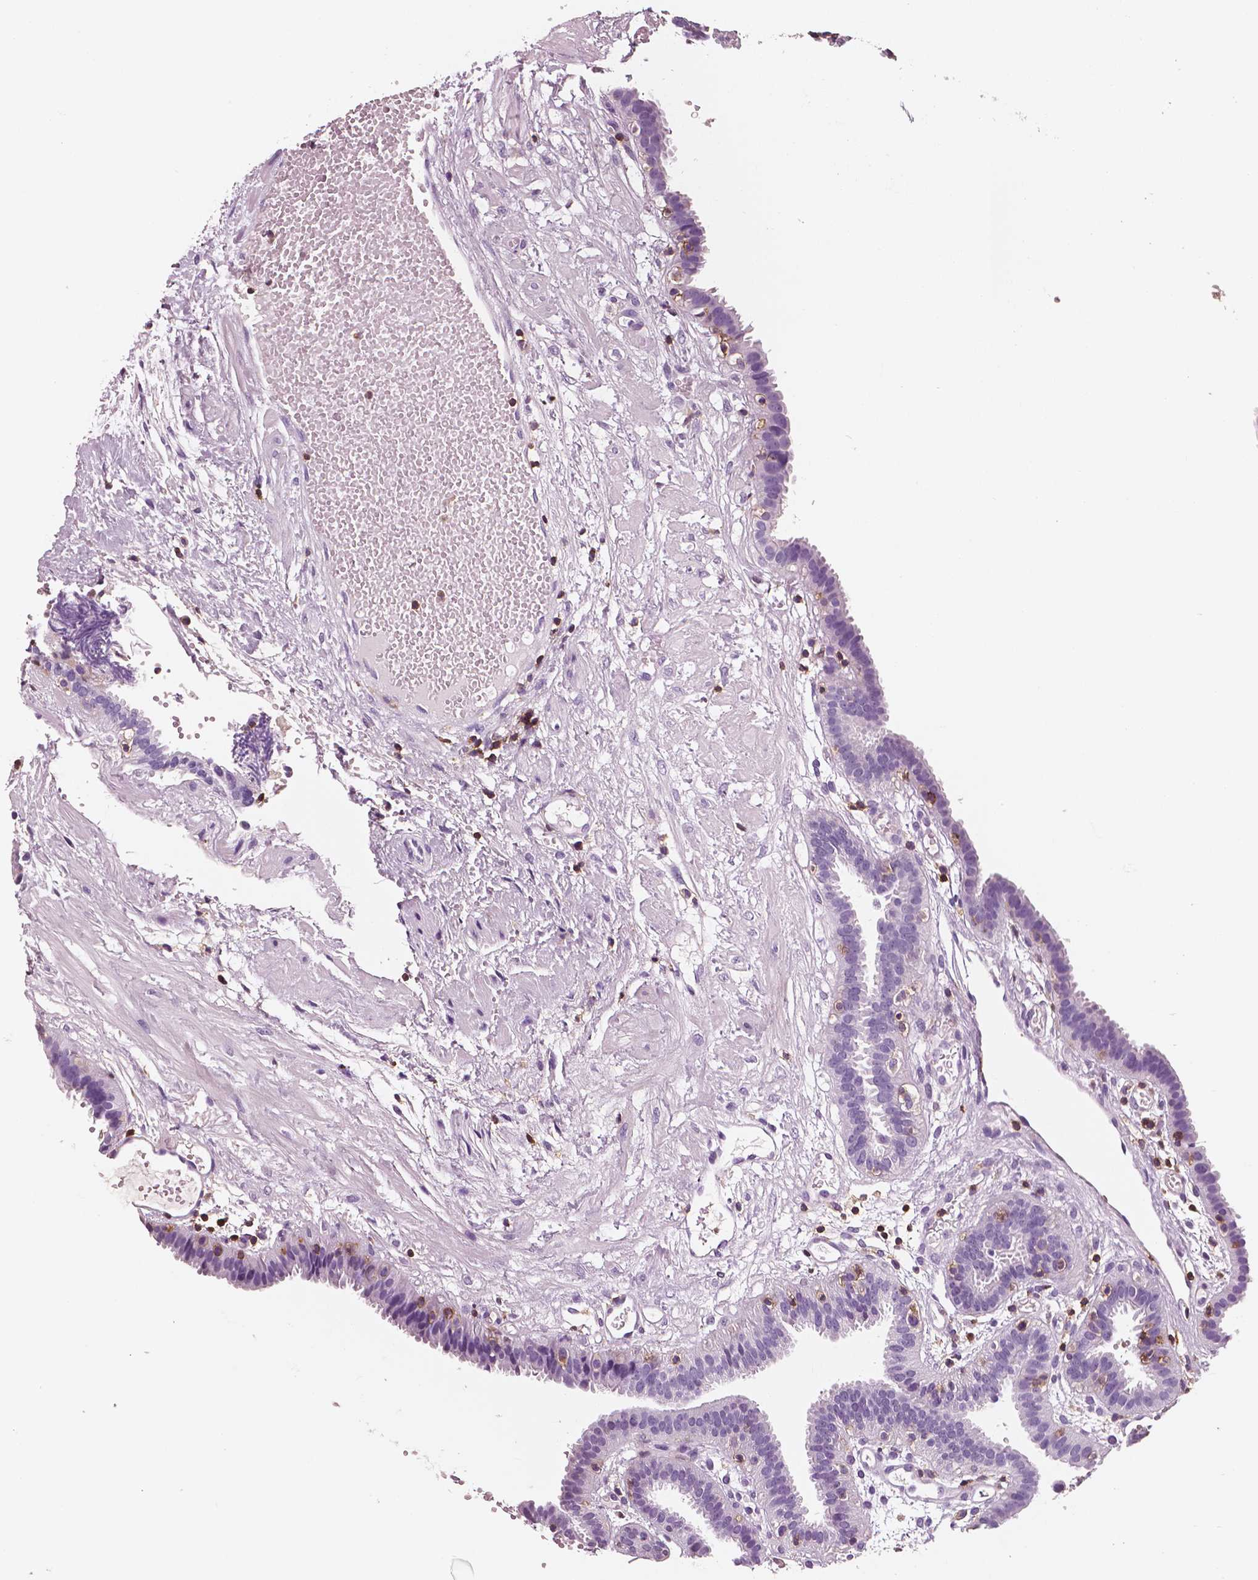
{"staining": {"intensity": "negative", "quantity": "none", "location": "none"}, "tissue": "fallopian tube", "cell_type": "Glandular cells", "image_type": "normal", "snomed": [{"axis": "morphology", "description": "Normal tissue, NOS"}, {"axis": "topography", "description": "Fallopian tube"}], "caption": "Immunohistochemistry of normal human fallopian tube displays no positivity in glandular cells.", "gene": "PTPRC", "patient": {"sex": "female", "age": 37}}